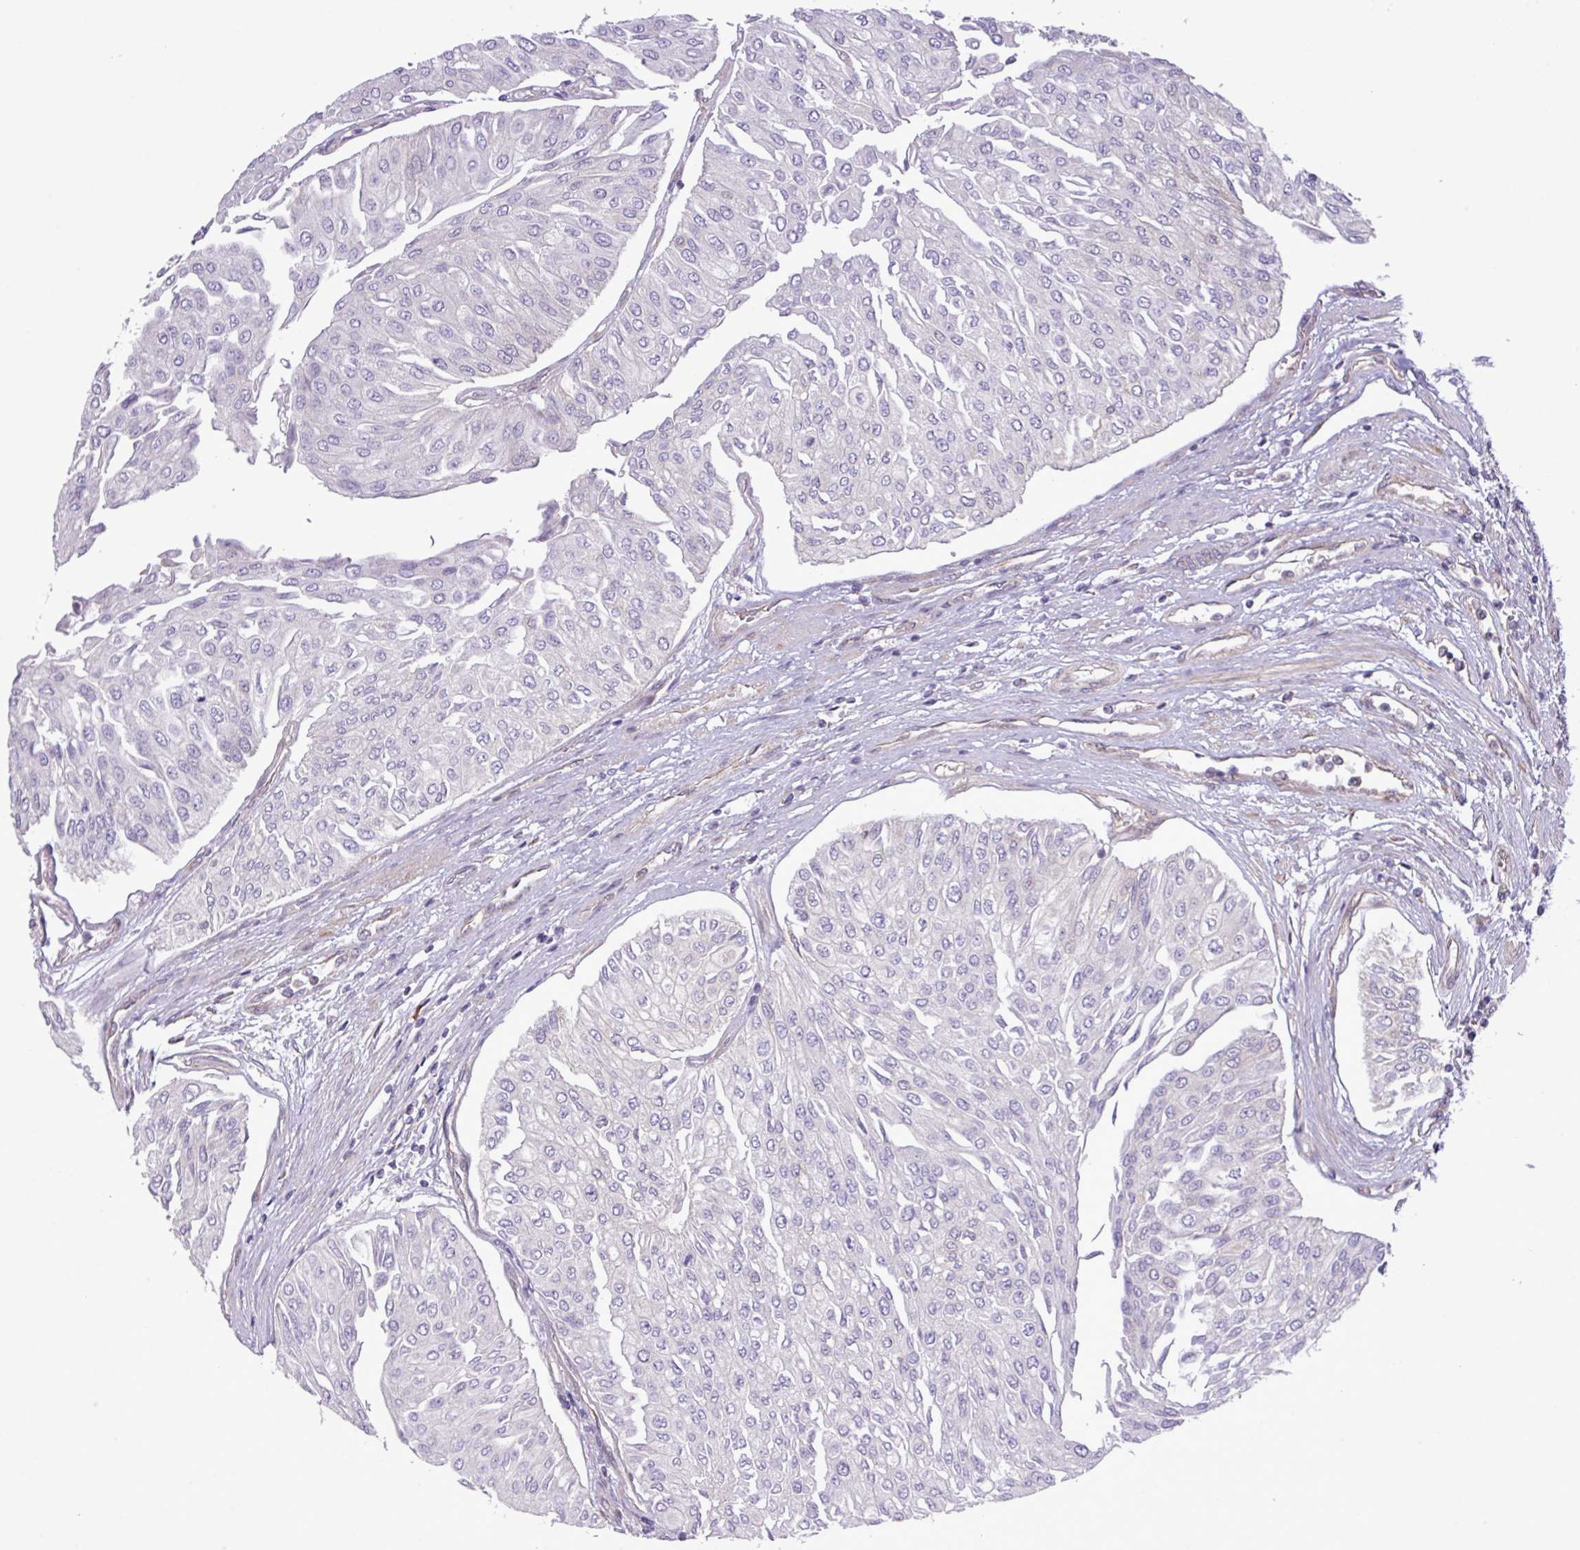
{"staining": {"intensity": "negative", "quantity": "none", "location": "none"}, "tissue": "urothelial cancer", "cell_type": "Tumor cells", "image_type": "cancer", "snomed": [{"axis": "morphology", "description": "Urothelial carcinoma, Low grade"}, {"axis": "topography", "description": "Urinary bladder"}], "caption": "There is no significant positivity in tumor cells of low-grade urothelial carcinoma.", "gene": "FAM222B", "patient": {"sex": "male", "age": 67}}